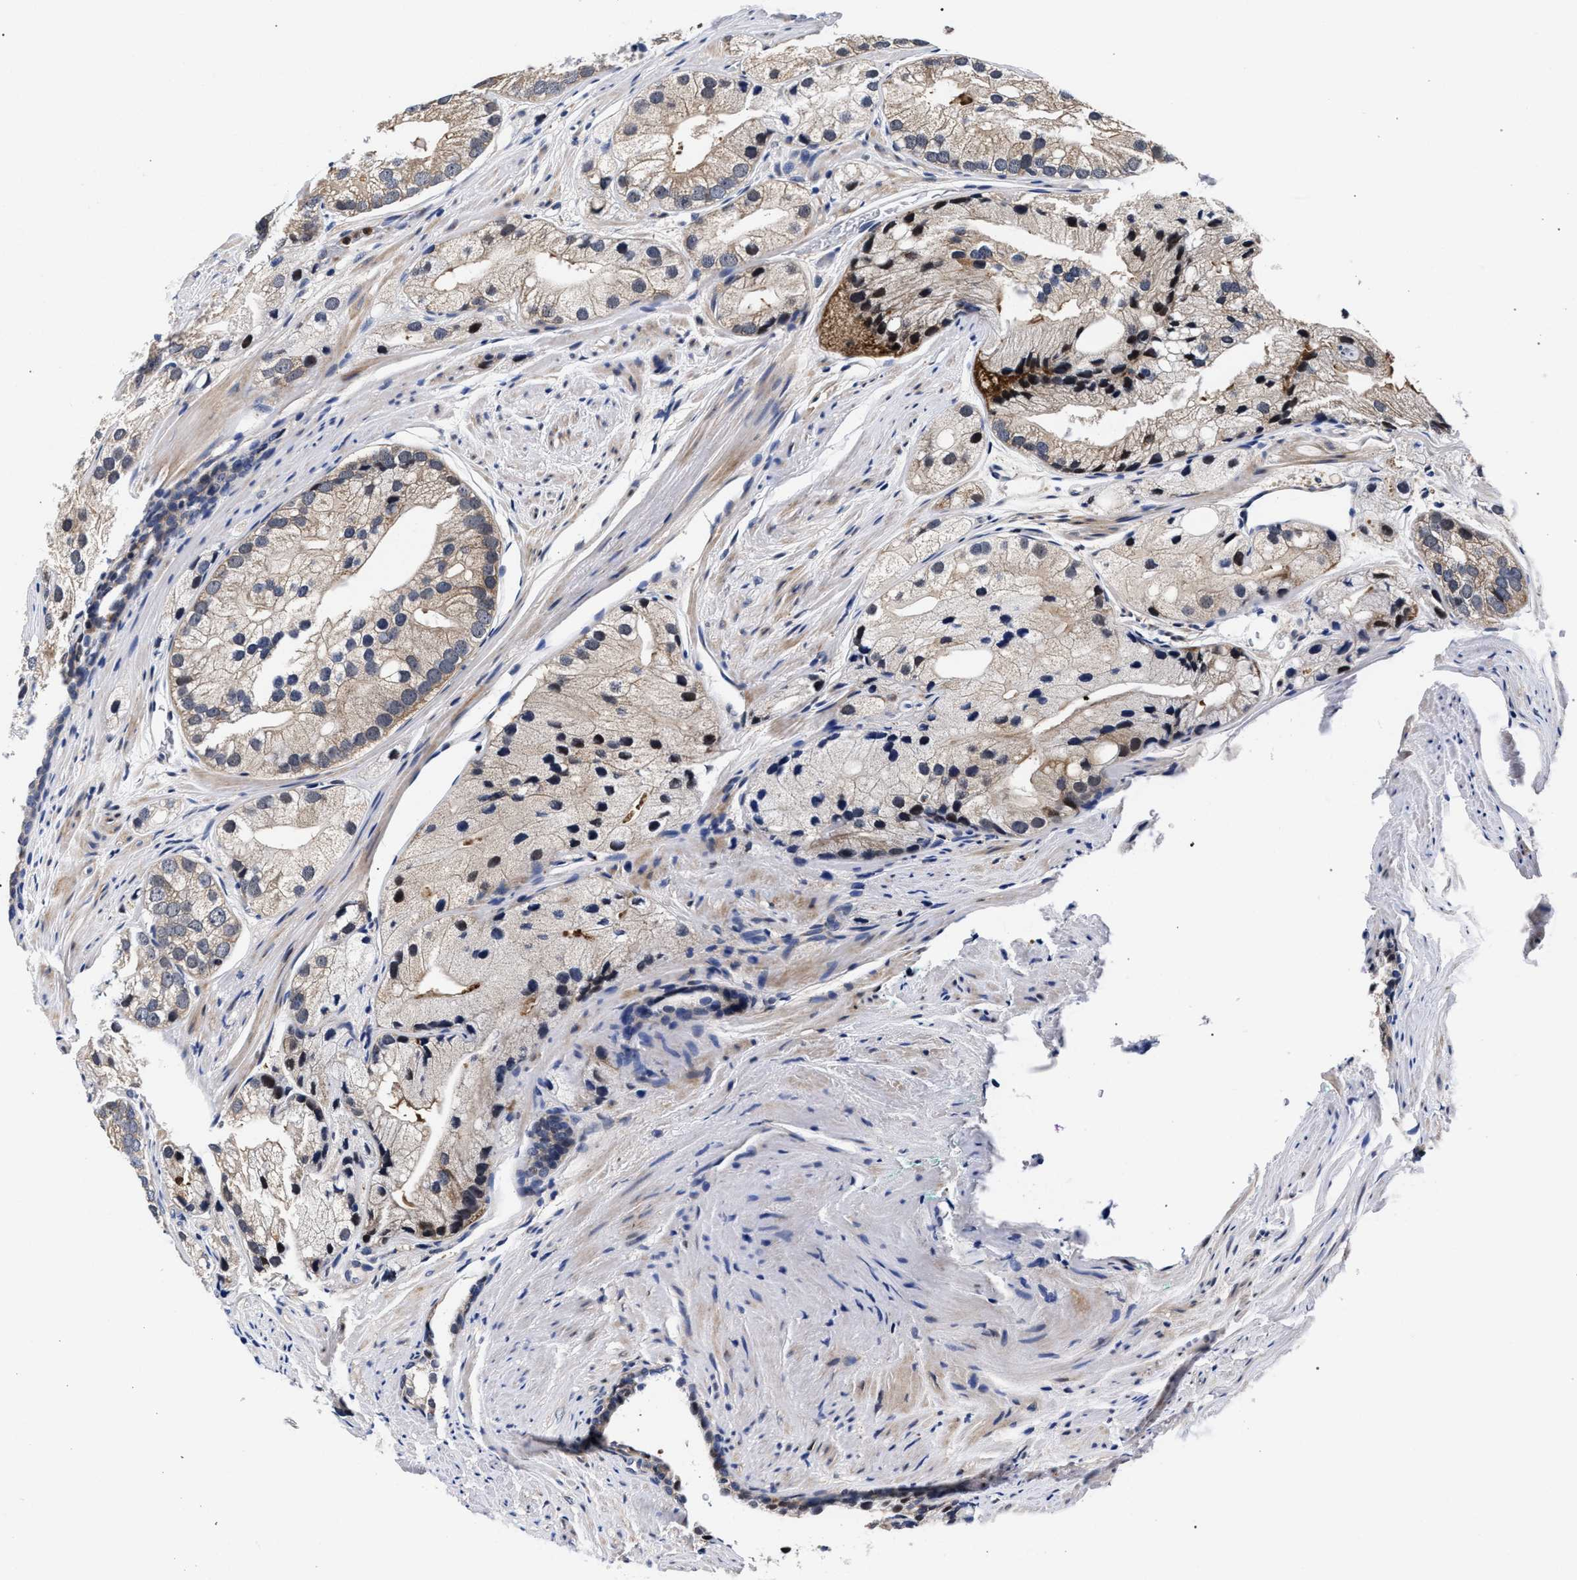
{"staining": {"intensity": "weak", "quantity": "25%-75%", "location": "cytoplasmic/membranous,nuclear"}, "tissue": "prostate cancer", "cell_type": "Tumor cells", "image_type": "cancer", "snomed": [{"axis": "morphology", "description": "Adenocarcinoma, Low grade"}, {"axis": "topography", "description": "Prostate"}], "caption": "Immunohistochemistry (DAB (3,3'-diaminobenzidine)) staining of human prostate cancer shows weak cytoplasmic/membranous and nuclear protein staining in about 25%-75% of tumor cells.", "gene": "ZNF462", "patient": {"sex": "male", "age": 69}}